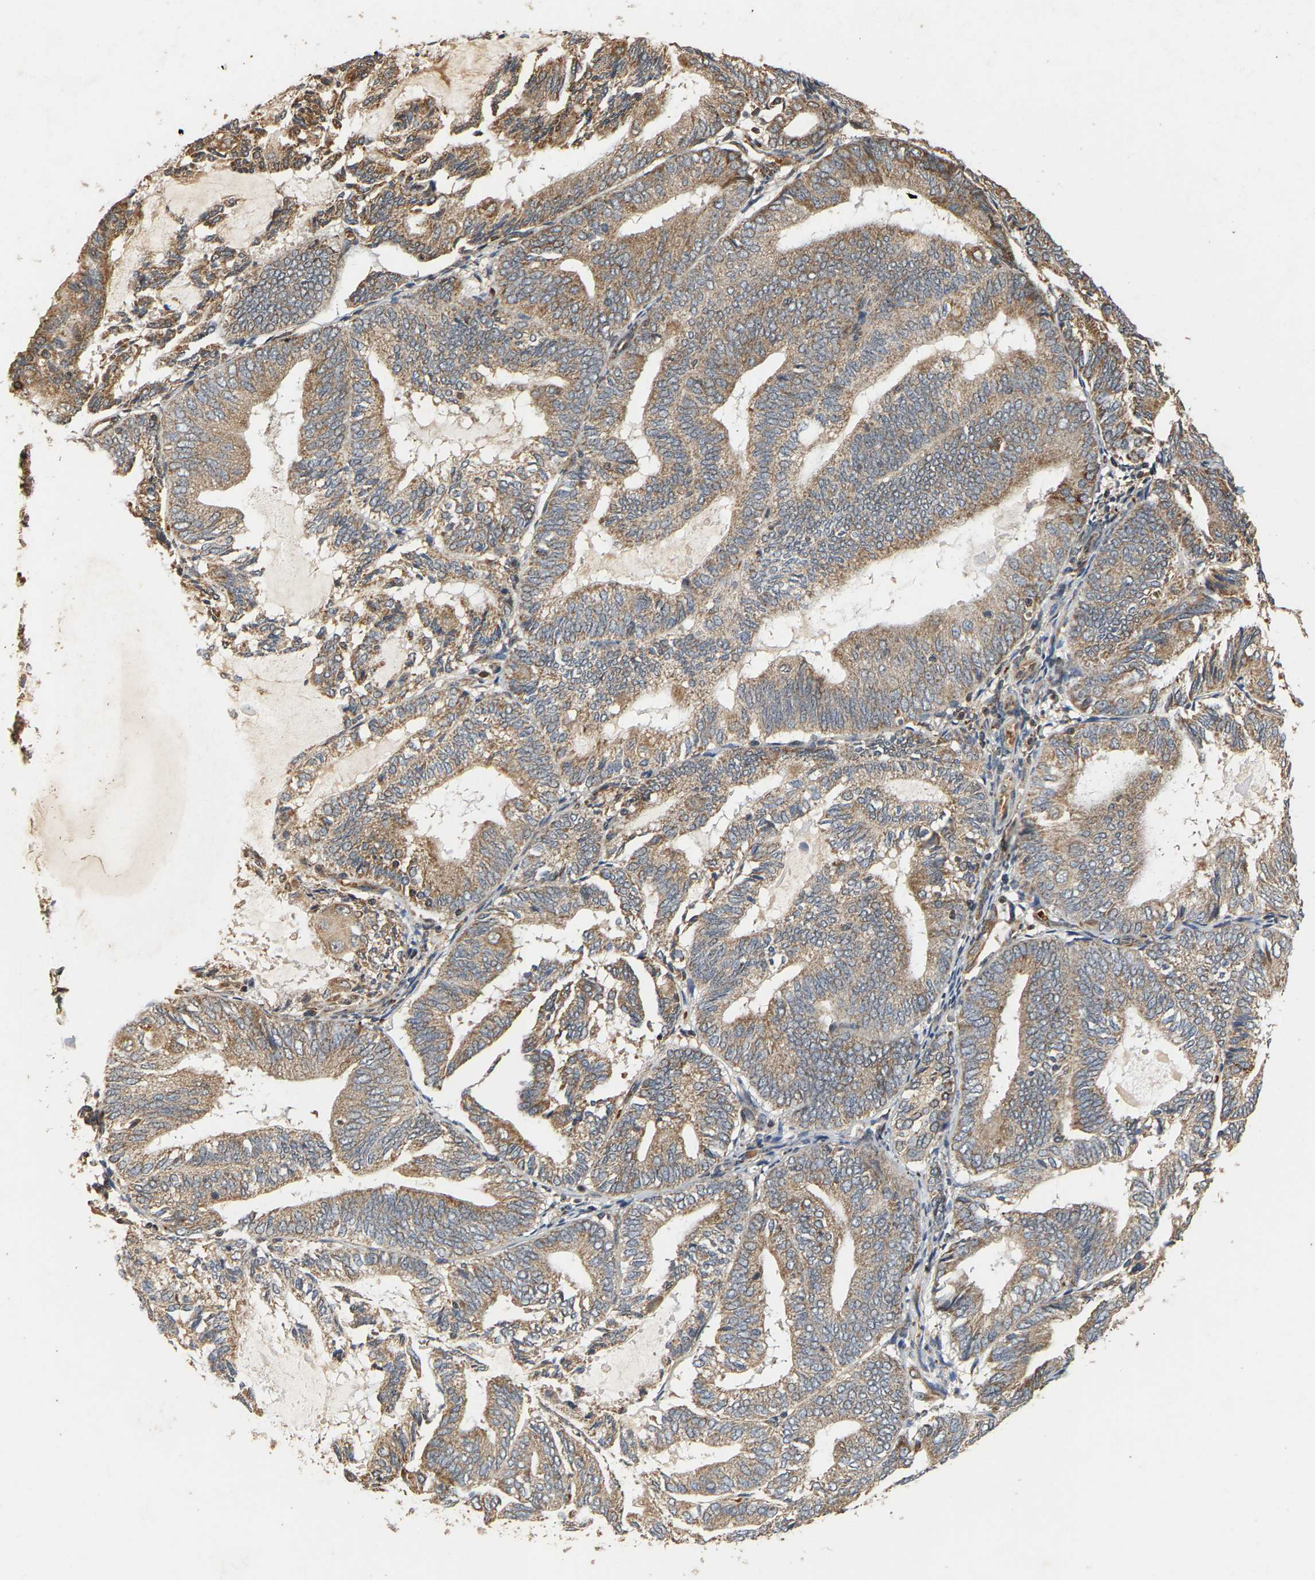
{"staining": {"intensity": "moderate", "quantity": ">75%", "location": "cytoplasmic/membranous"}, "tissue": "endometrial cancer", "cell_type": "Tumor cells", "image_type": "cancer", "snomed": [{"axis": "morphology", "description": "Adenocarcinoma, NOS"}, {"axis": "topography", "description": "Endometrium"}], "caption": "An image of human endometrial adenocarcinoma stained for a protein reveals moderate cytoplasmic/membranous brown staining in tumor cells. The staining is performed using DAB brown chromogen to label protein expression. The nuclei are counter-stained blue using hematoxylin.", "gene": "CIDEC", "patient": {"sex": "female", "age": 81}}